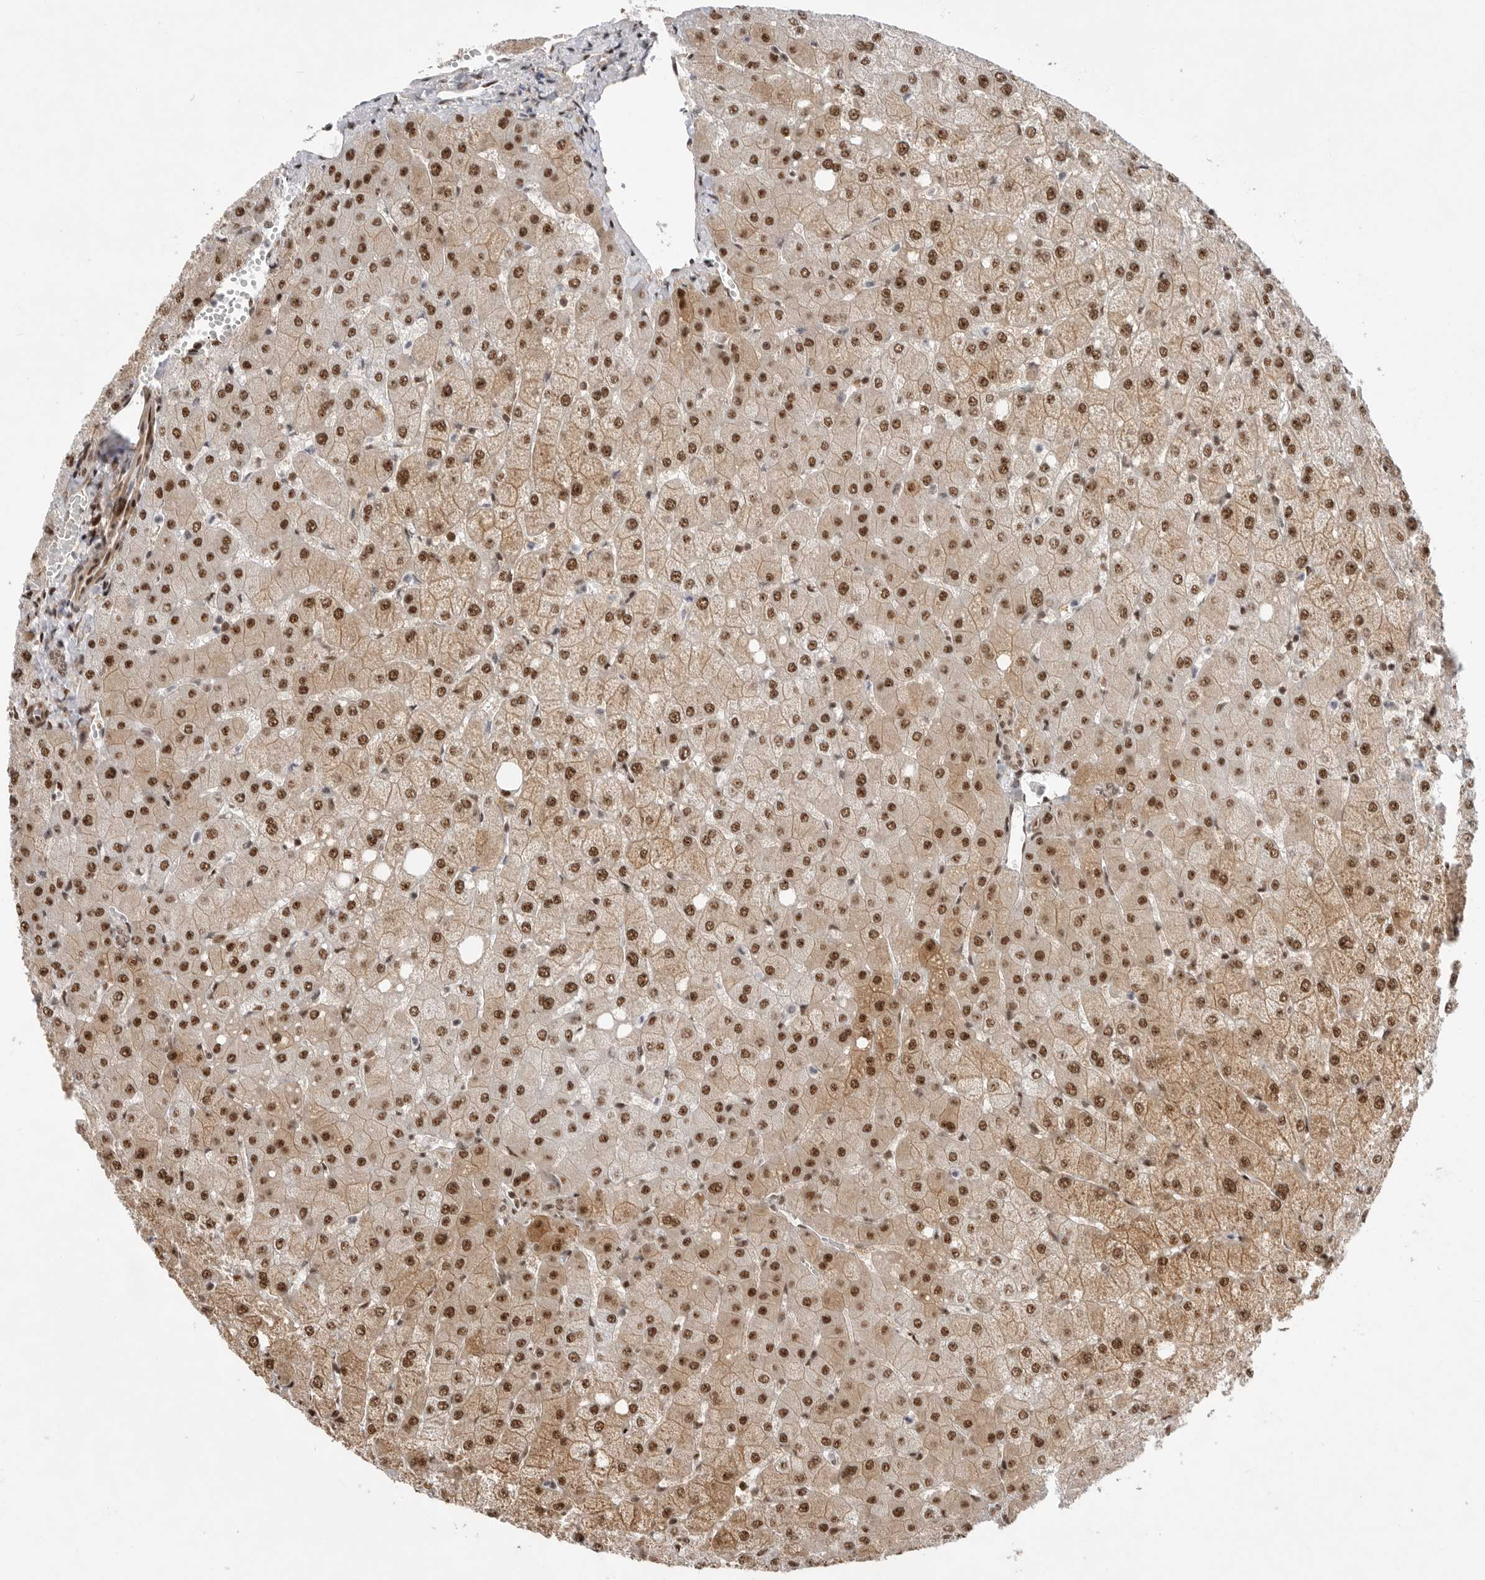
{"staining": {"intensity": "weak", "quantity": "<25%", "location": "nuclear"}, "tissue": "liver", "cell_type": "Cholangiocytes", "image_type": "normal", "snomed": [{"axis": "morphology", "description": "Normal tissue, NOS"}, {"axis": "topography", "description": "Liver"}], "caption": "Photomicrograph shows no protein expression in cholangiocytes of normal liver.", "gene": "GPATCH2", "patient": {"sex": "female", "age": 54}}